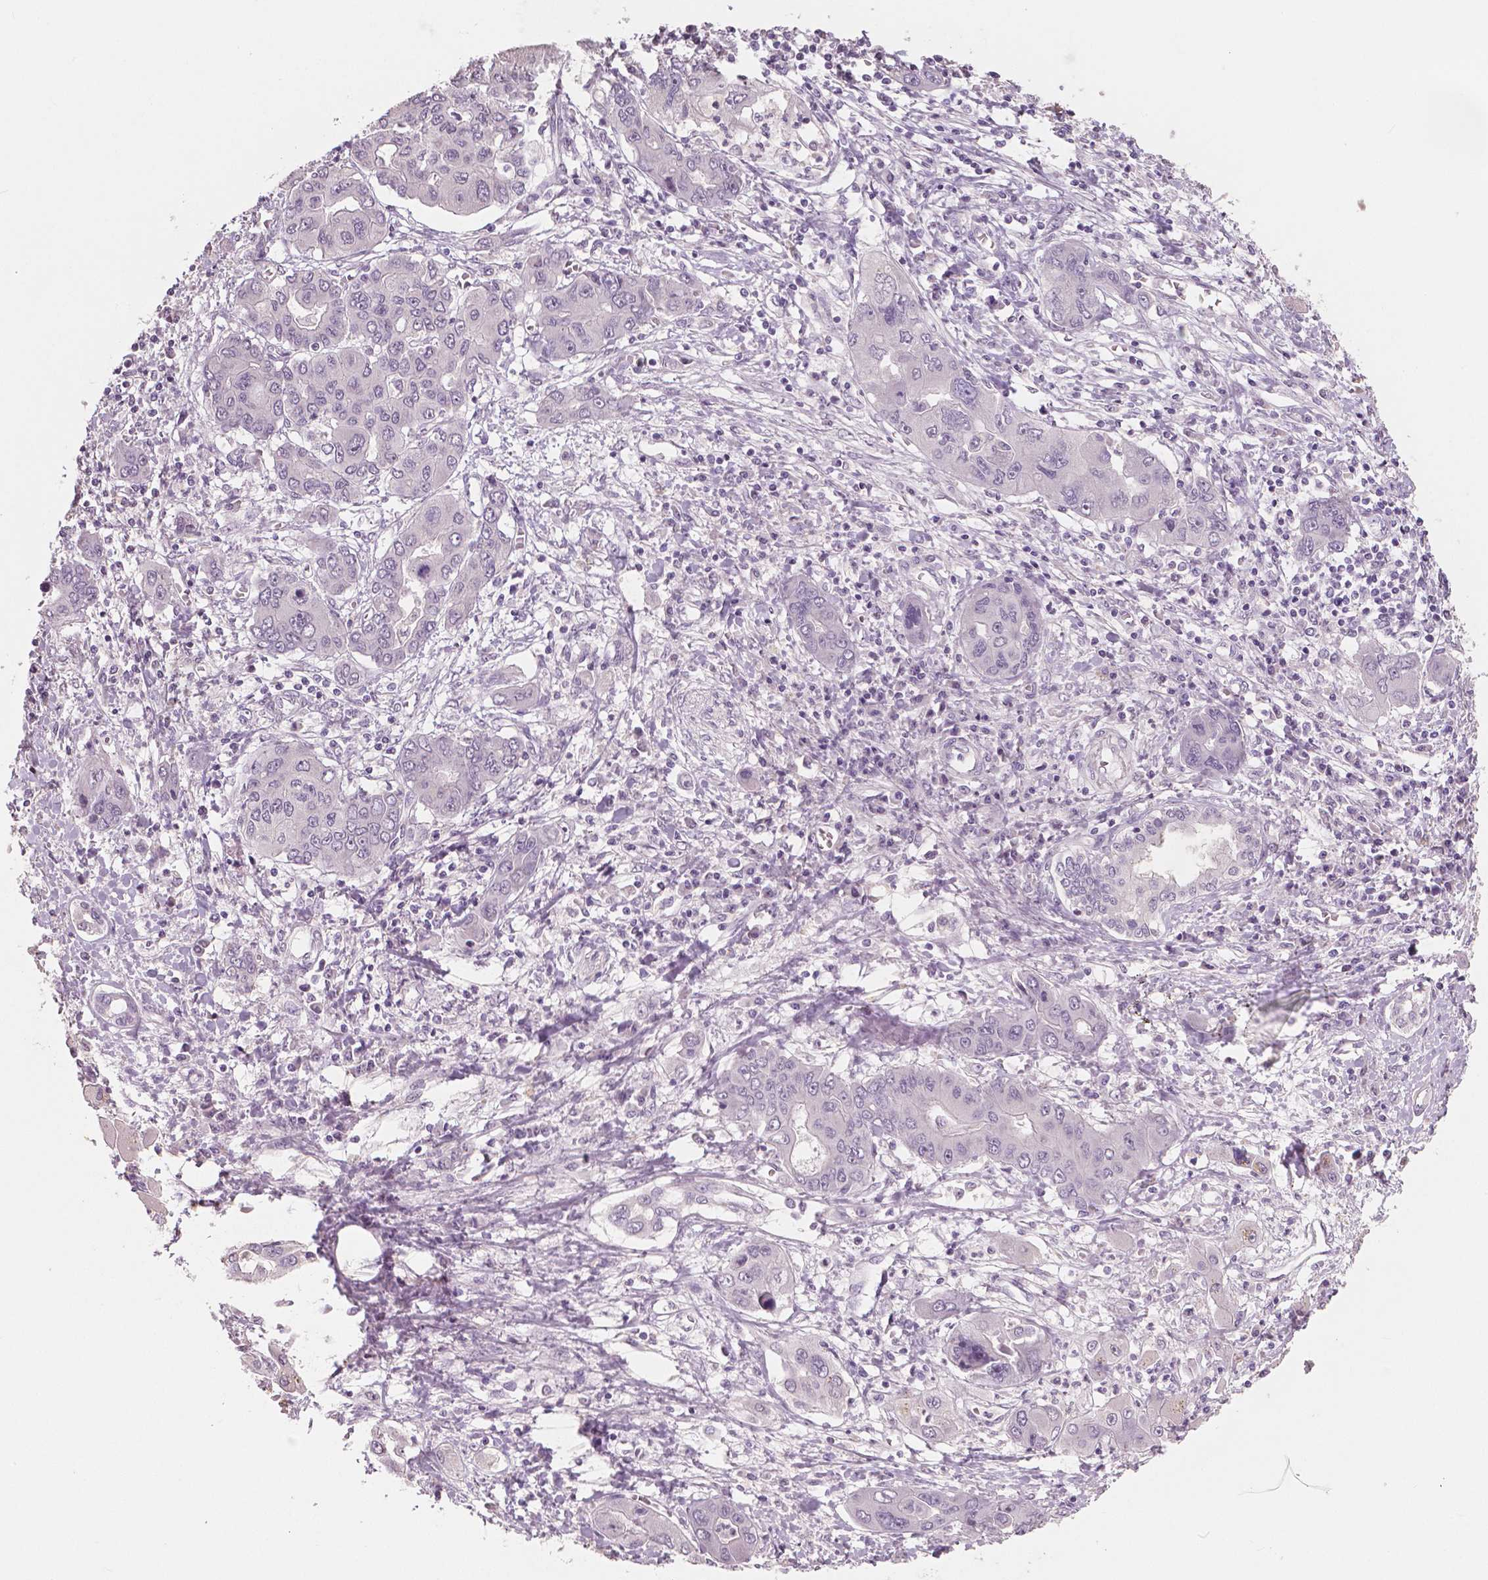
{"staining": {"intensity": "negative", "quantity": "none", "location": "none"}, "tissue": "liver cancer", "cell_type": "Tumor cells", "image_type": "cancer", "snomed": [{"axis": "morphology", "description": "Cholangiocarcinoma"}, {"axis": "topography", "description": "Liver"}], "caption": "IHC of human cholangiocarcinoma (liver) demonstrates no expression in tumor cells.", "gene": "NECAB1", "patient": {"sex": "male", "age": 67}}